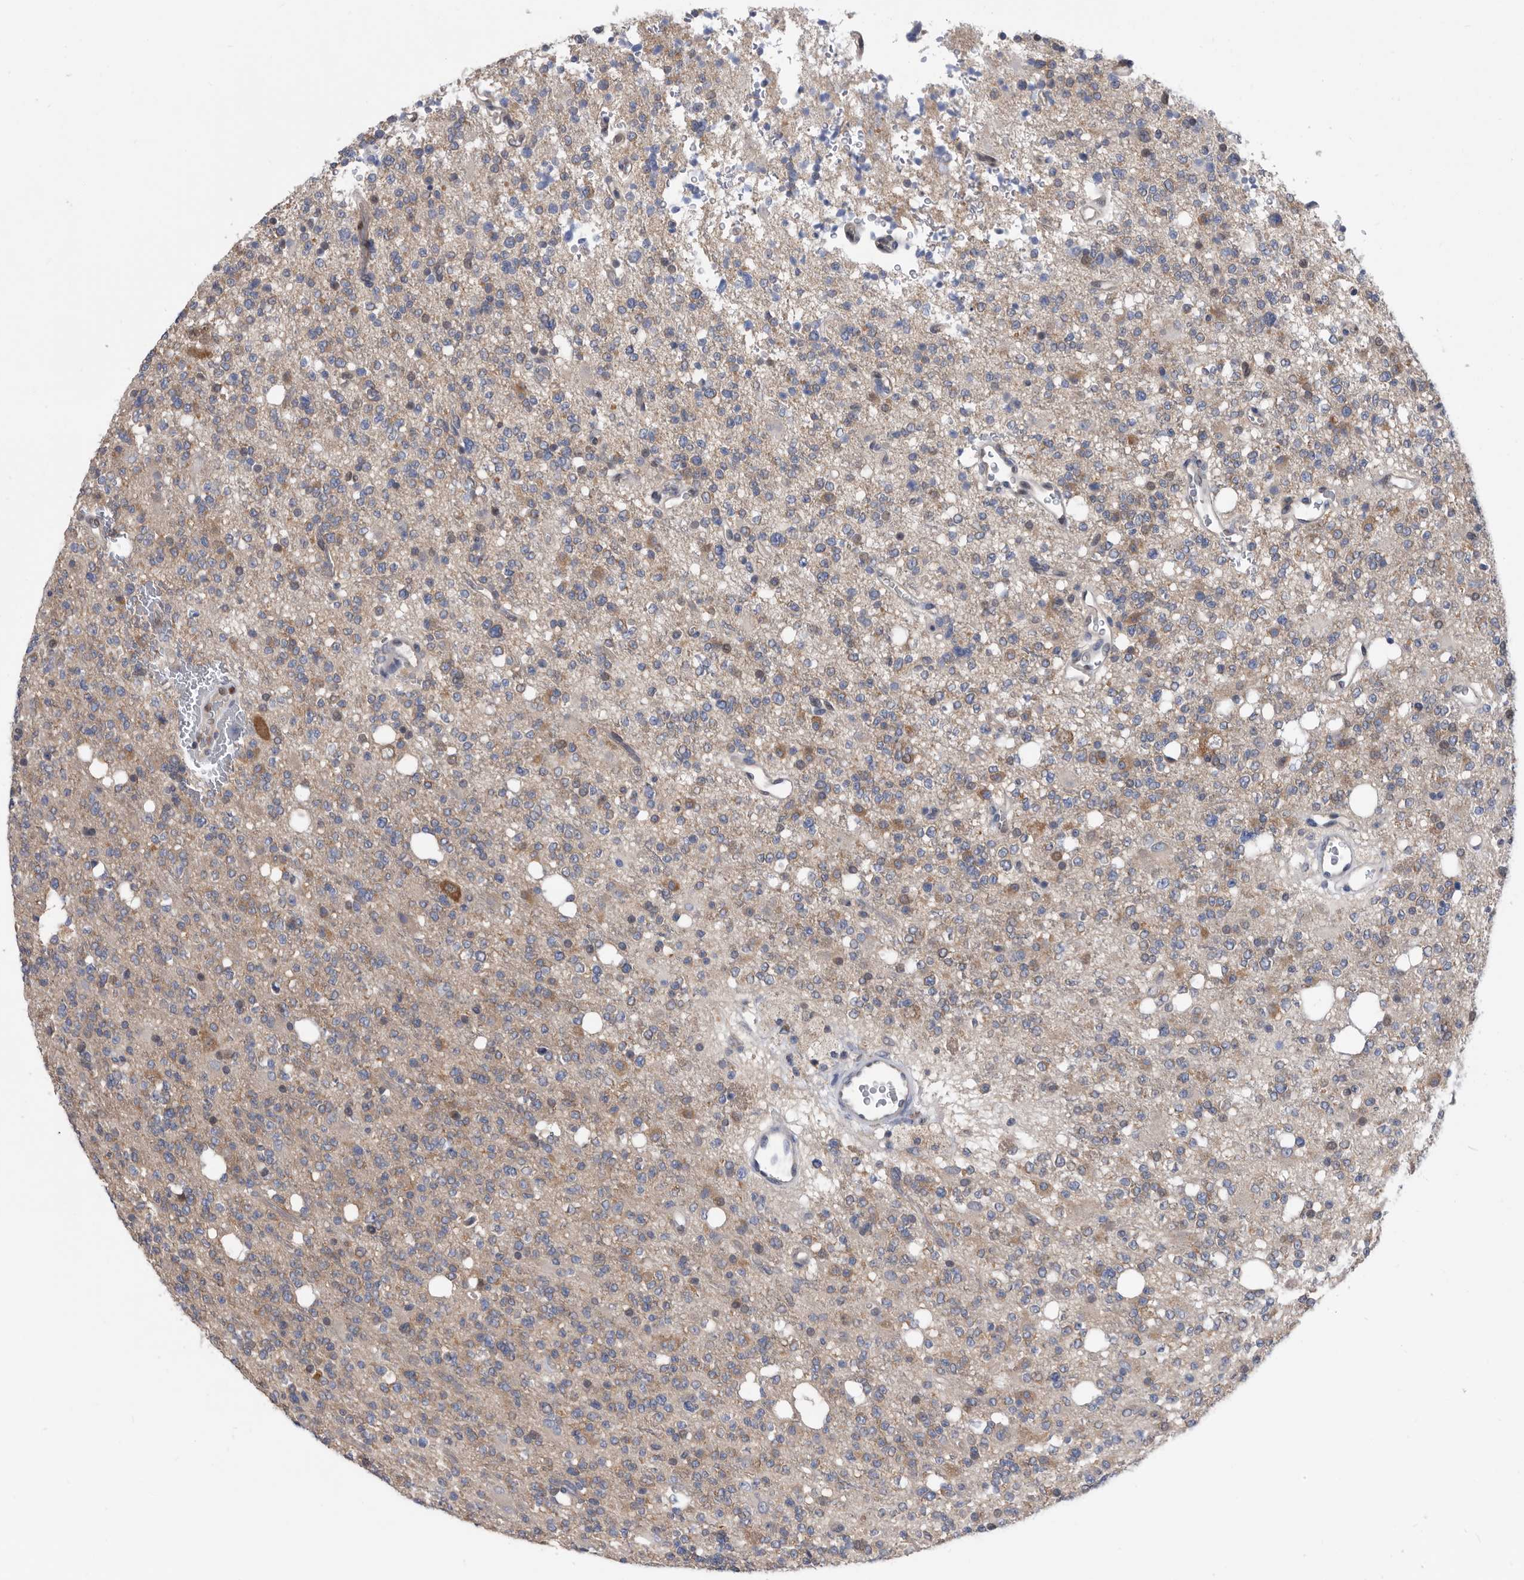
{"staining": {"intensity": "weak", "quantity": "<25%", "location": "cytoplasmic/membranous"}, "tissue": "glioma", "cell_type": "Tumor cells", "image_type": "cancer", "snomed": [{"axis": "morphology", "description": "Glioma, malignant, High grade"}, {"axis": "topography", "description": "Brain"}], "caption": "This is an immunohistochemistry micrograph of high-grade glioma (malignant). There is no expression in tumor cells.", "gene": "CCT4", "patient": {"sex": "female", "age": 62}}